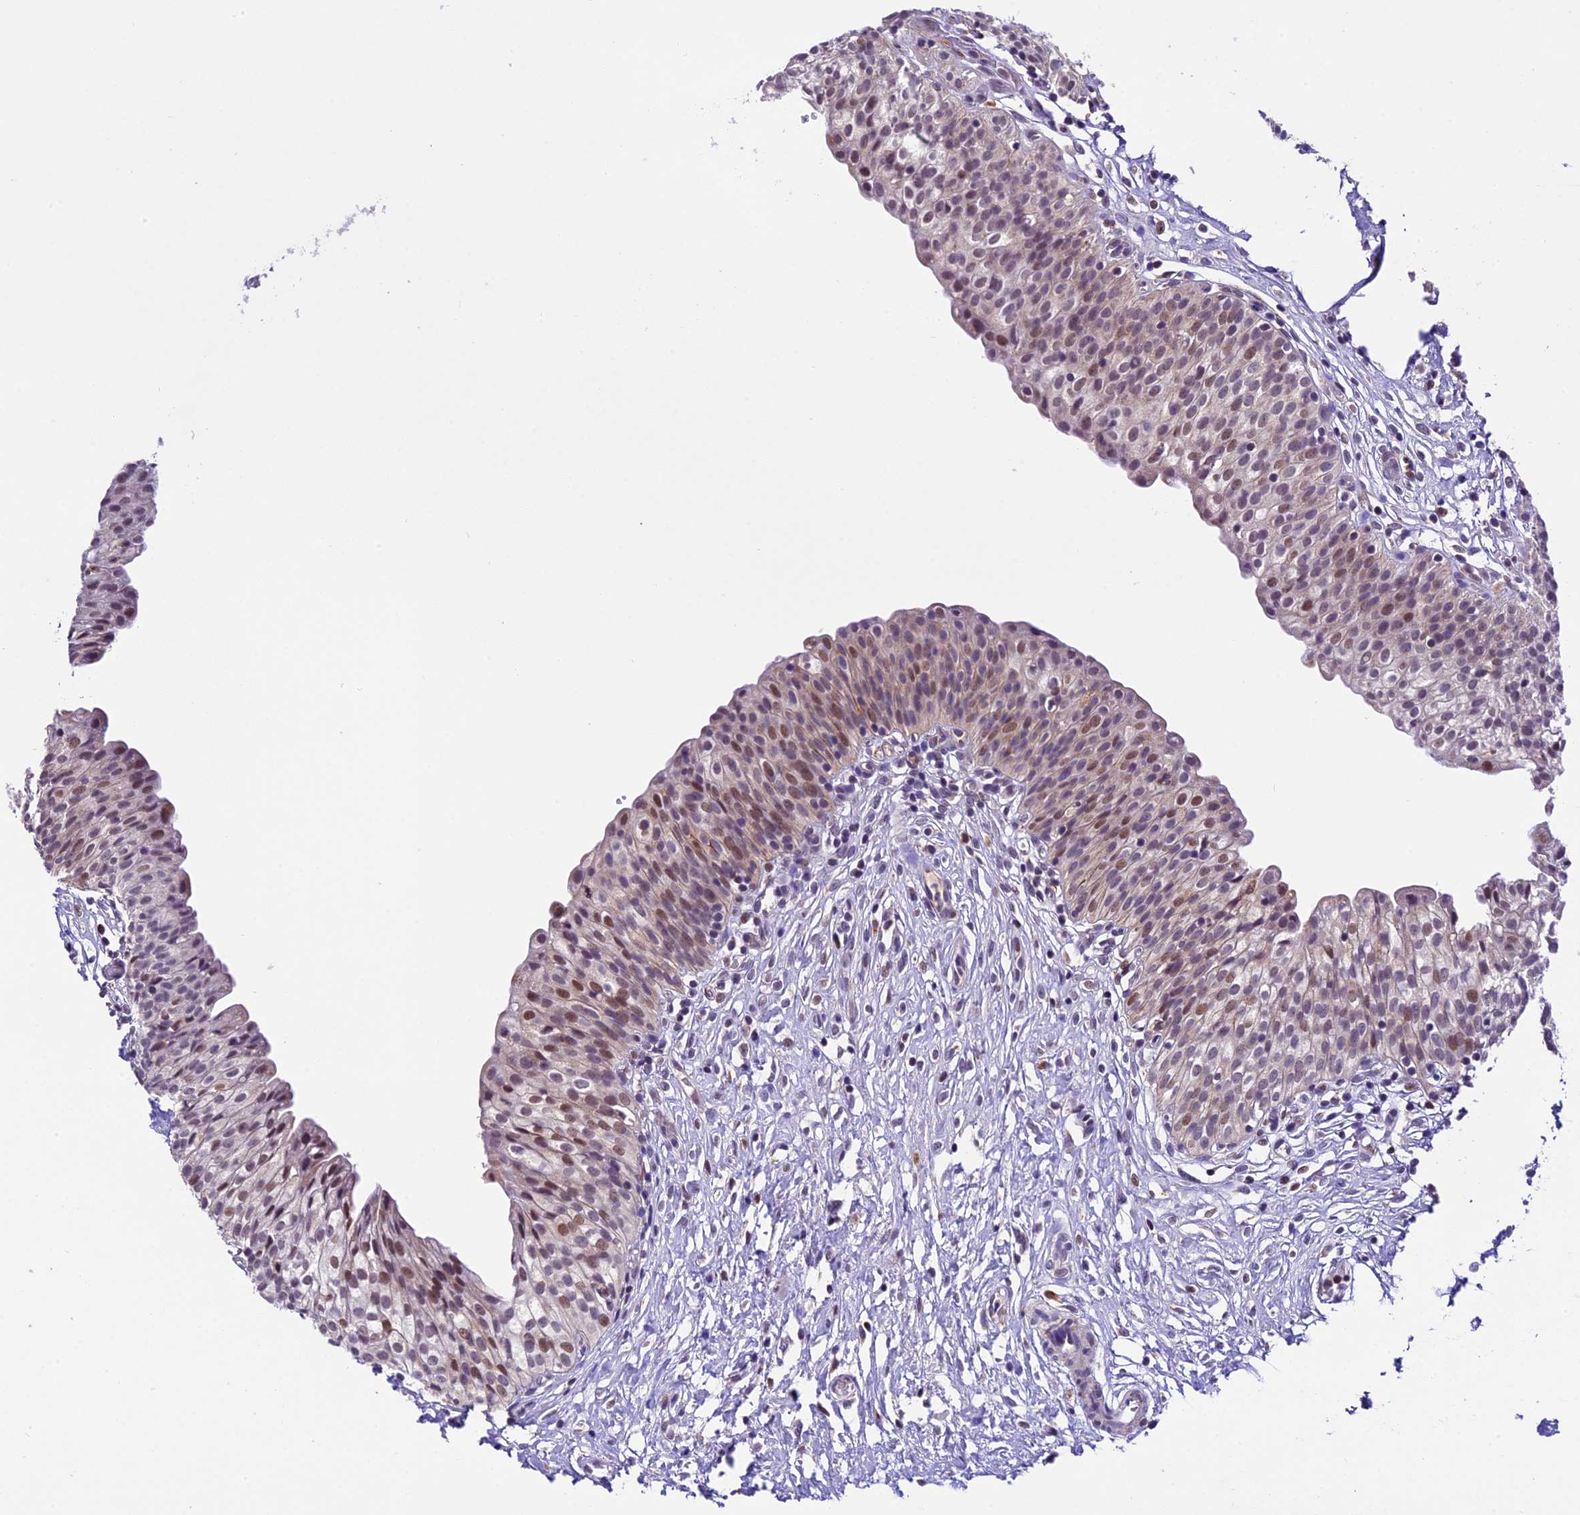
{"staining": {"intensity": "moderate", "quantity": "25%-75%", "location": "nuclear"}, "tissue": "urinary bladder", "cell_type": "Urothelial cells", "image_type": "normal", "snomed": [{"axis": "morphology", "description": "Normal tissue, NOS"}, {"axis": "topography", "description": "Urinary bladder"}], "caption": "Benign urinary bladder was stained to show a protein in brown. There is medium levels of moderate nuclear expression in about 25%-75% of urothelial cells. The staining was performed using DAB (3,3'-diaminobenzidine), with brown indicating positive protein expression. Nuclei are stained blue with hematoxylin.", "gene": "CARS2", "patient": {"sex": "male", "age": 55}}